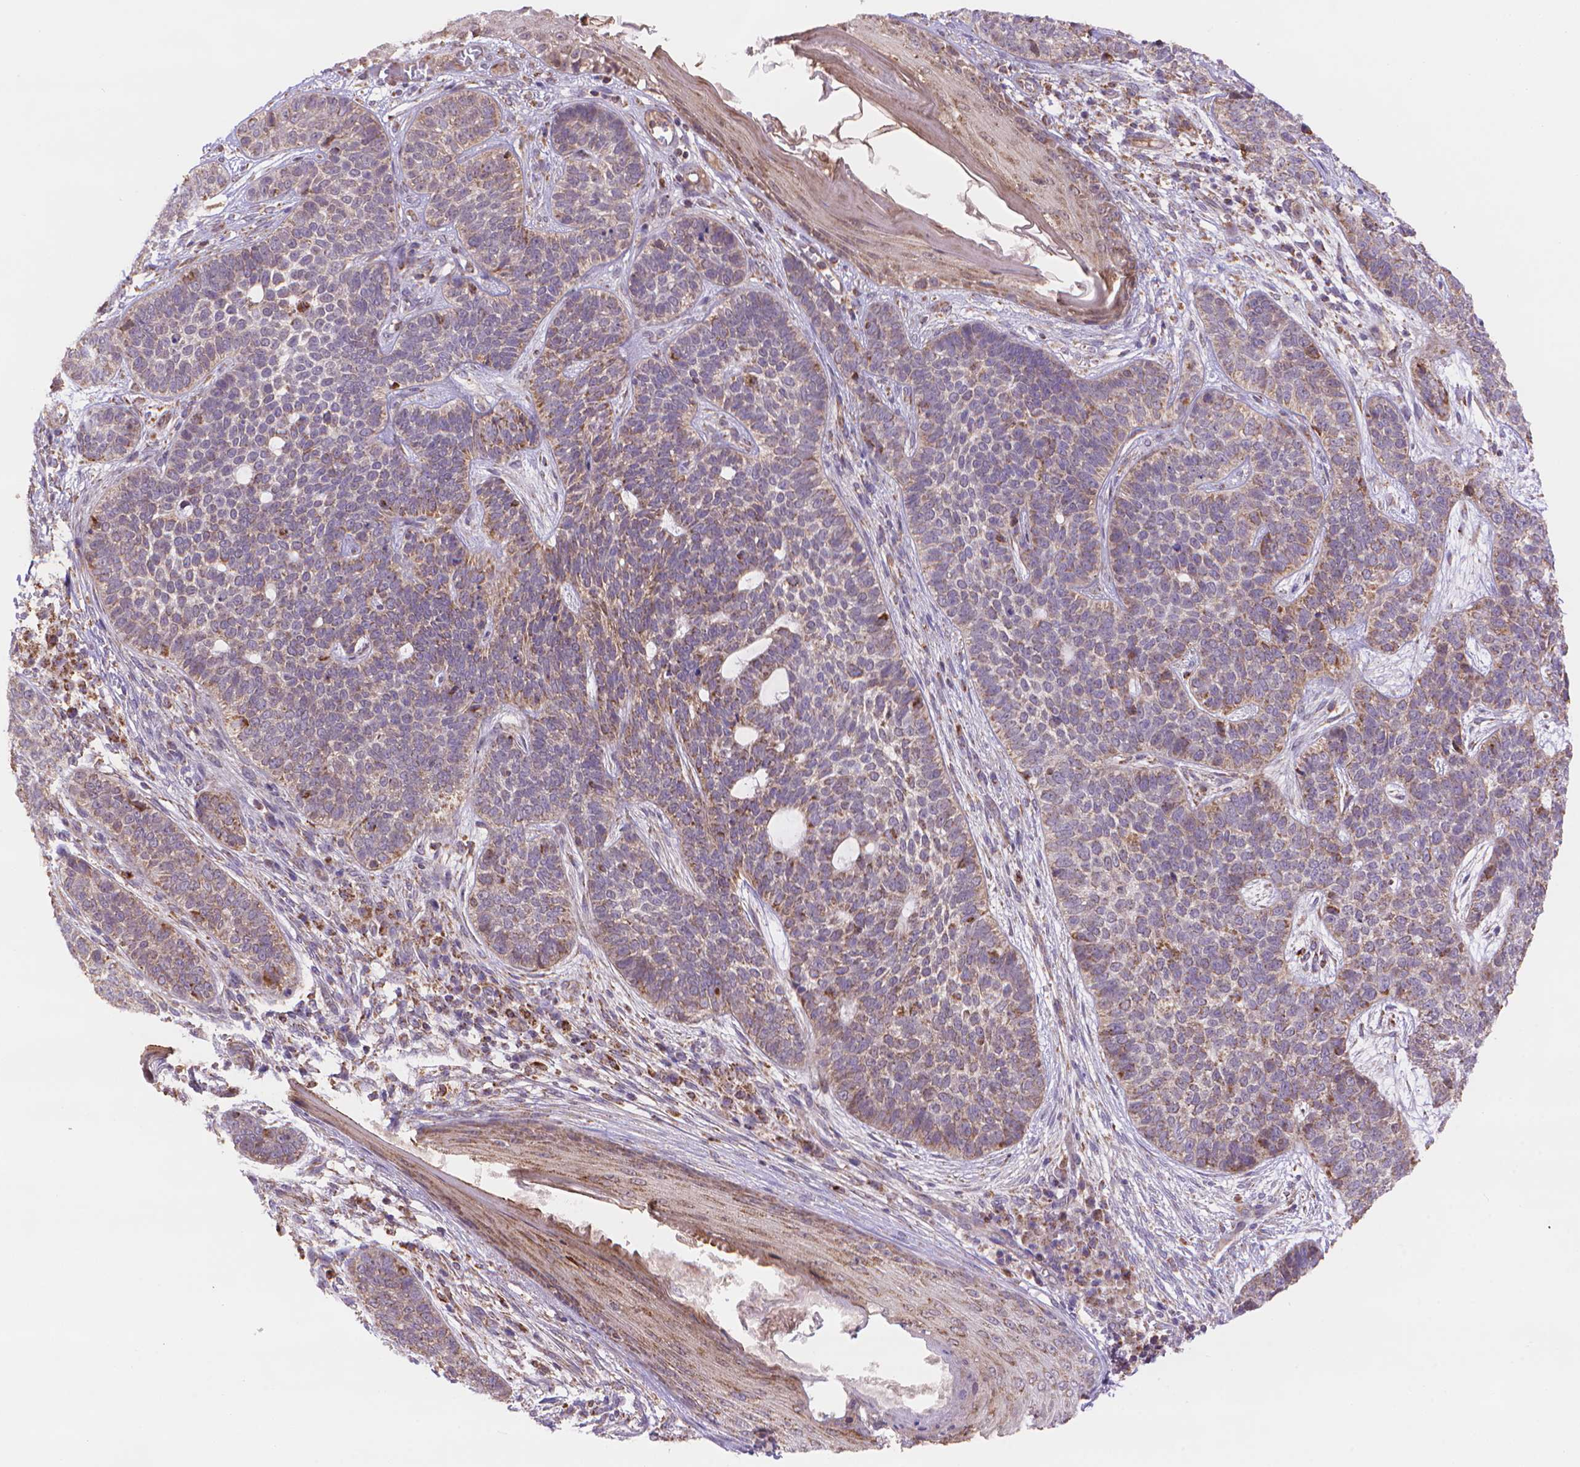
{"staining": {"intensity": "weak", "quantity": ">75%", "location": "cytoplasmic/membranous"}, "tissue": "skin cancer", "cell_type": "Tumor cells", "image_type": "cancer", "snomed": [{"axis": "morphology", "description": "Basal cell carcinoma"}, {"axis": "topography", "description": "Skin"}], "caption": "Skin cancer was stained to show a protein in brown. There is low levels of weak cytoplasmic/membranous staining in about >75% of tumor cells. The staining was performed using DAB to visualize the protein expression in brown, while the nuclei were stained in blue with hematoxylin (Magnification: 20x).", "gene": "CYYR1", "patient": {"sex": "female", "age": 69}}